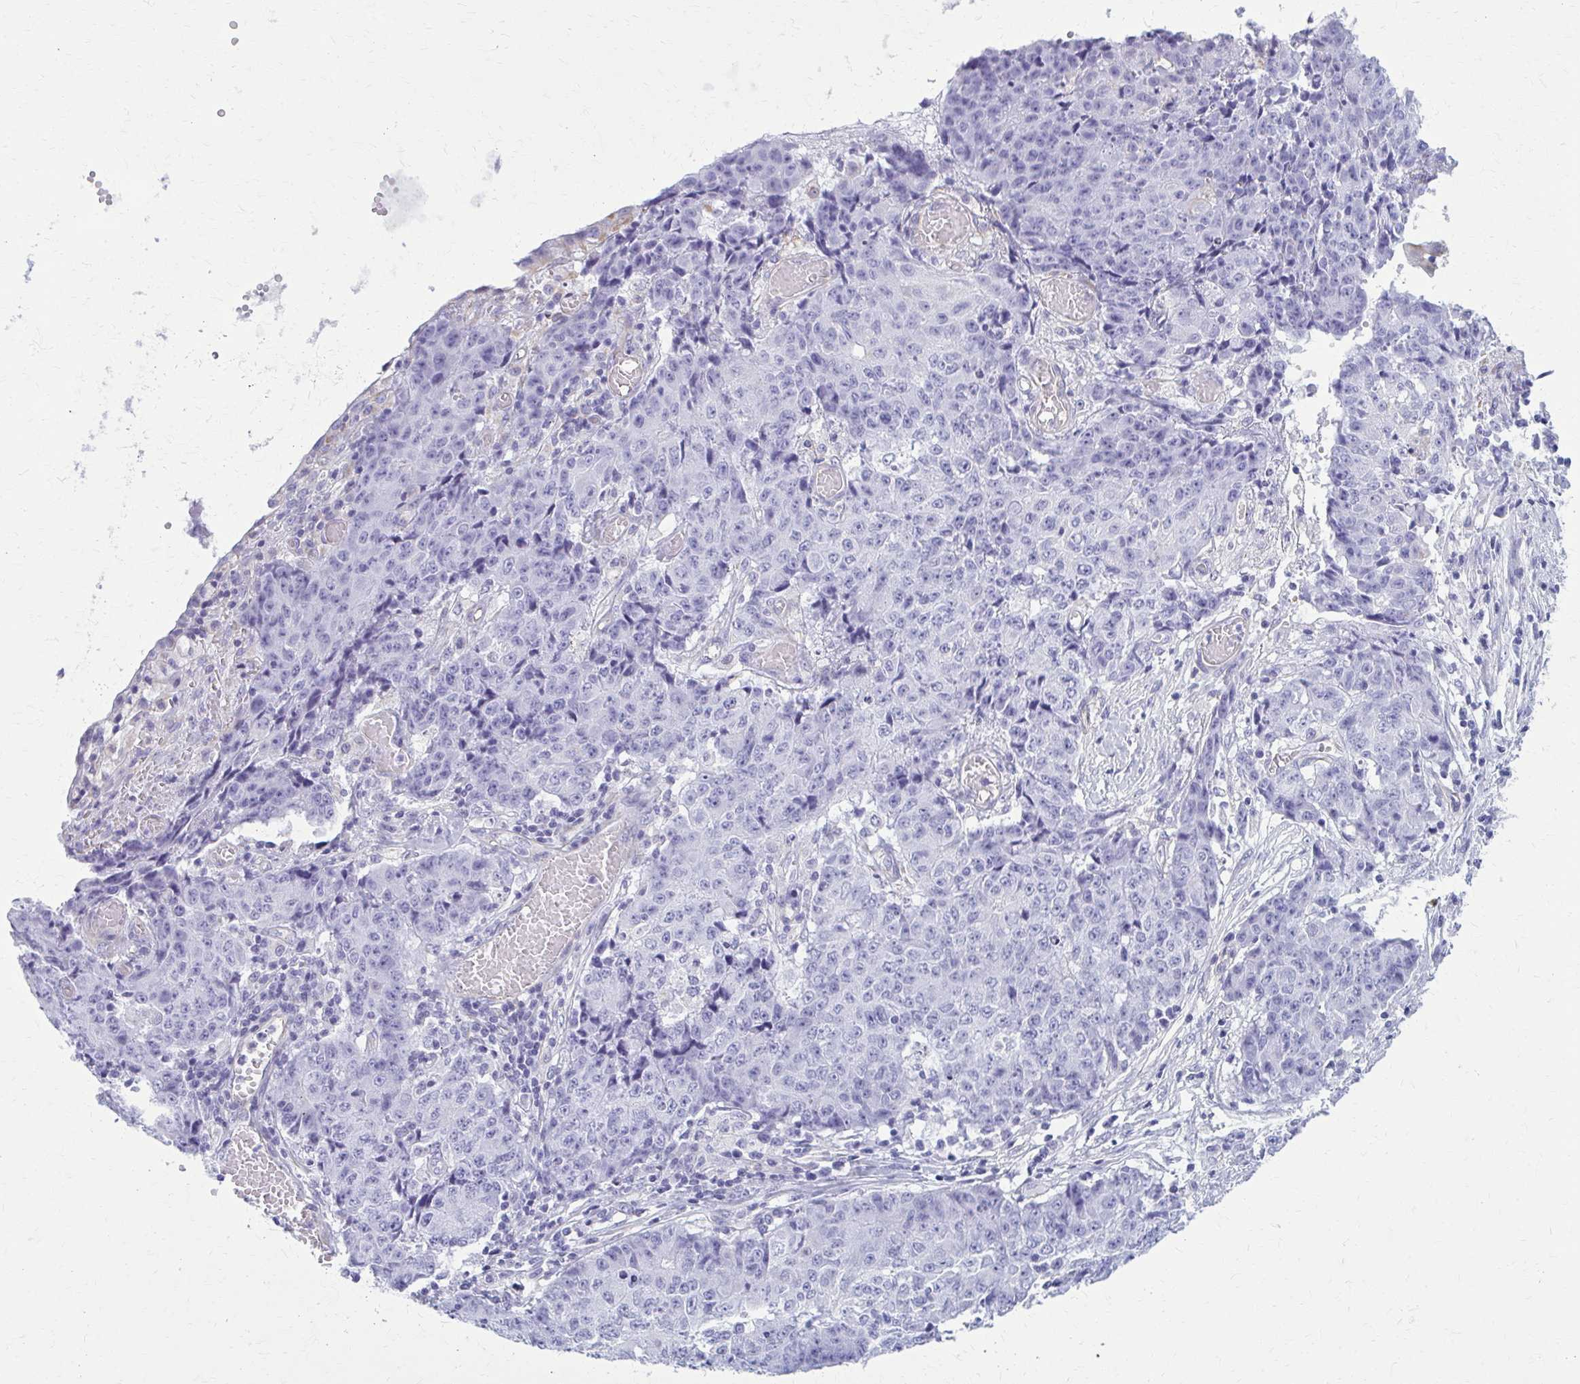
{"staining": {"intensity": "negative", "quantity": "none", "location": "none"}, "tissue": "ovarian cancer", "cell_type": "Tumor cells", "image_type": "cancer", "snomed": [{"axis": "morphology", "description": "Carcinoma, endometroid"}, {"axis": "topography", "description": "Ovary"}], "caption": "Immunohistochemical staining of human ovarian cancer (endometroid carcinoma) demonstrates no significant expression in tumor cells. (Stains: DAB immunohistochemistry (IHC) with hematoxylin counter stain, Microscopy: brightfield microscopy at high magnification).", "gene": "GFAP", "patient": {"sex": "female", "age": 42}}